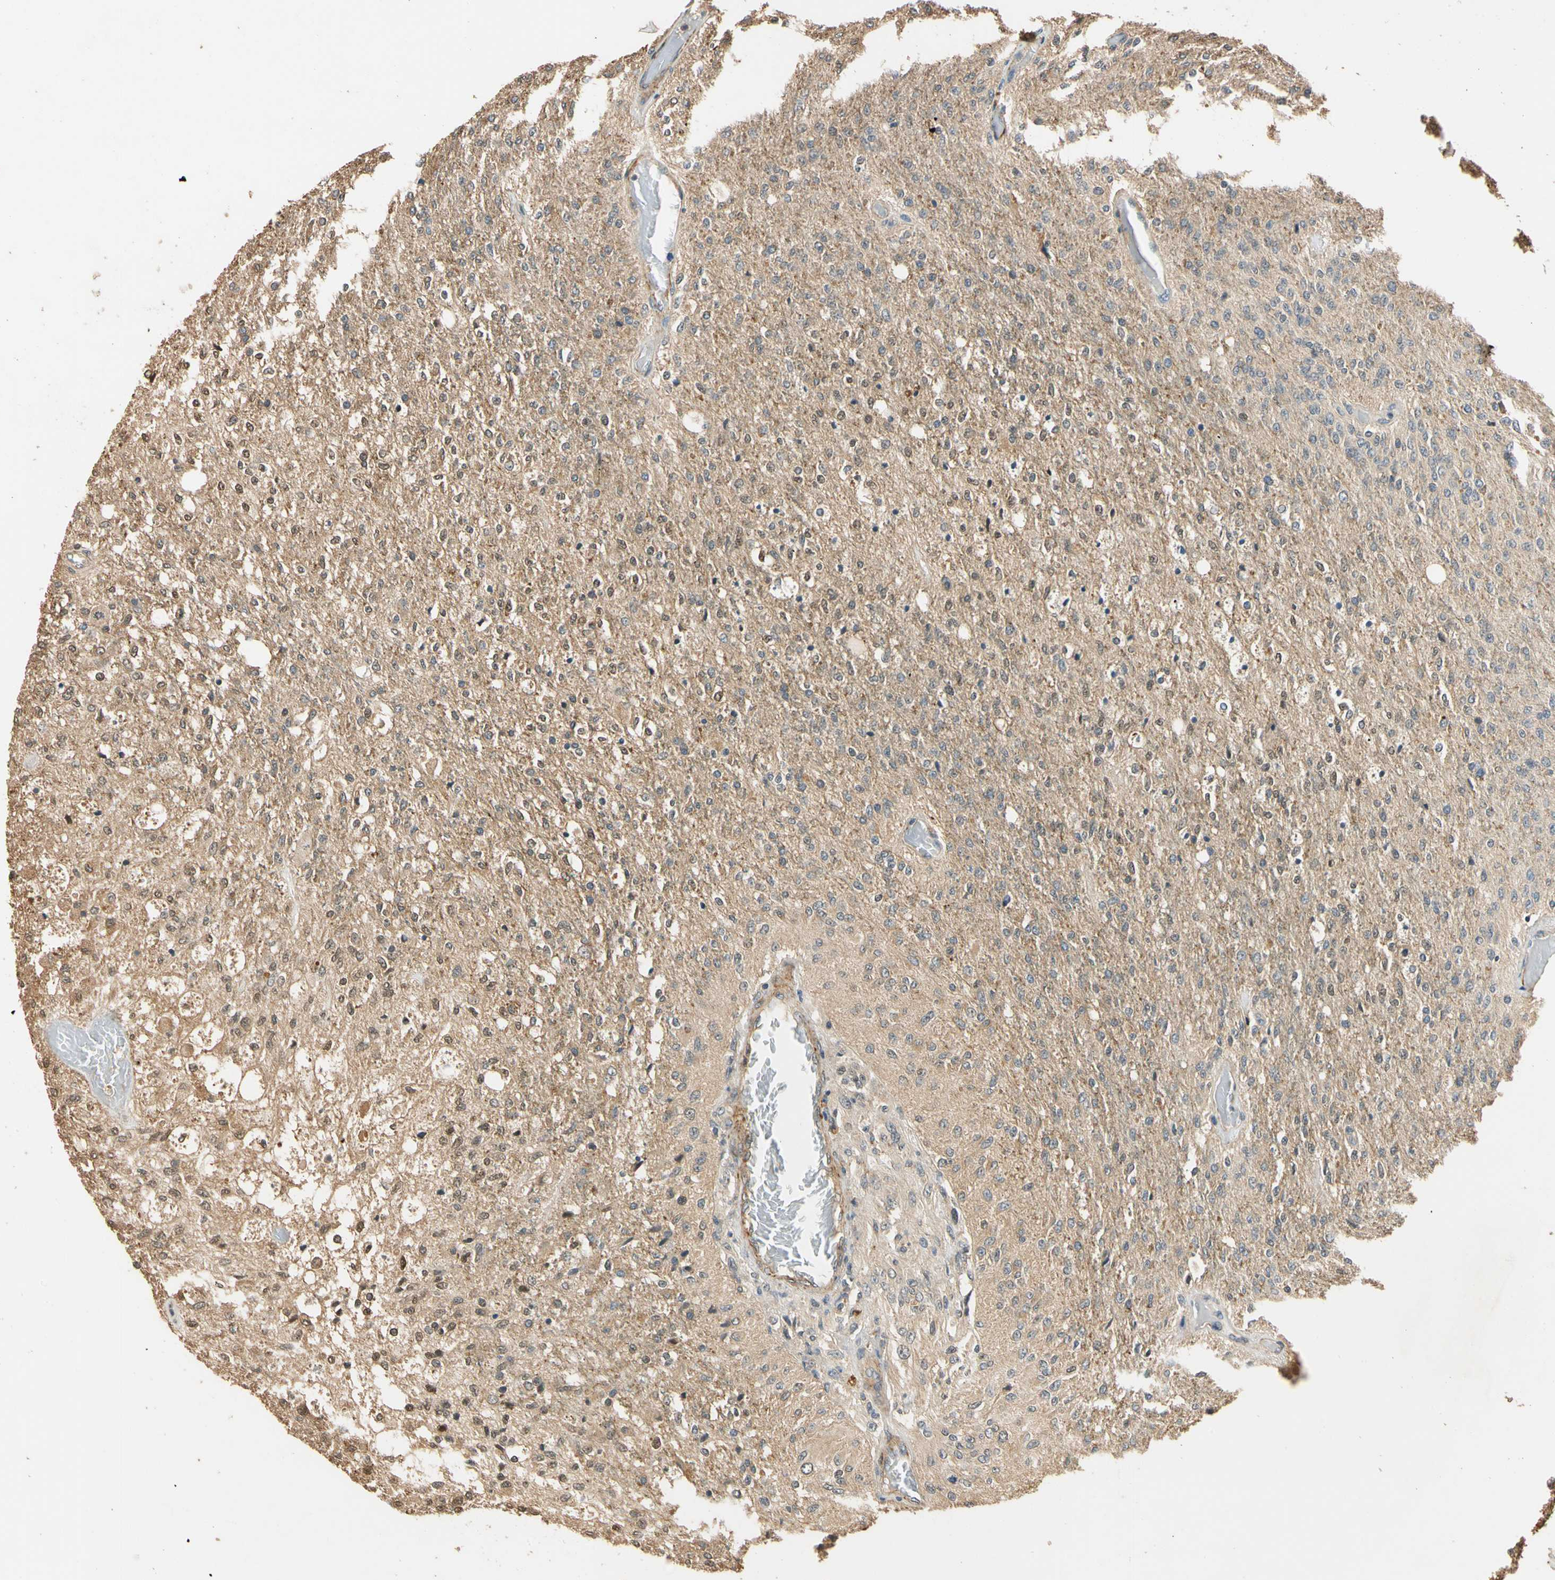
{"staining": {"intensity": "moderate", "quantity": "25%-75%", "location": "cytoplasmic/membranous"}, "tissue": "glioma", "cell_type": "Tumor cells", "image_type": "cancer", "snomed": [{"axis": "morphology", "description": "Normal tissue, NOS"}, {"axis": "morphology", "description": "Glioma, malignant, High grade"}, {"axis": "topography", "description": "Cerebral cortex"}], "caption": "Malignant glioma (high-grade) was stained to show a protein in brown. There is medium levels of moderate cytoplasmic/membranous positivity in about 25%-75% of tumor cells.", "gene": "QSER1", "patient": {"sex": "male", "age": 77}}